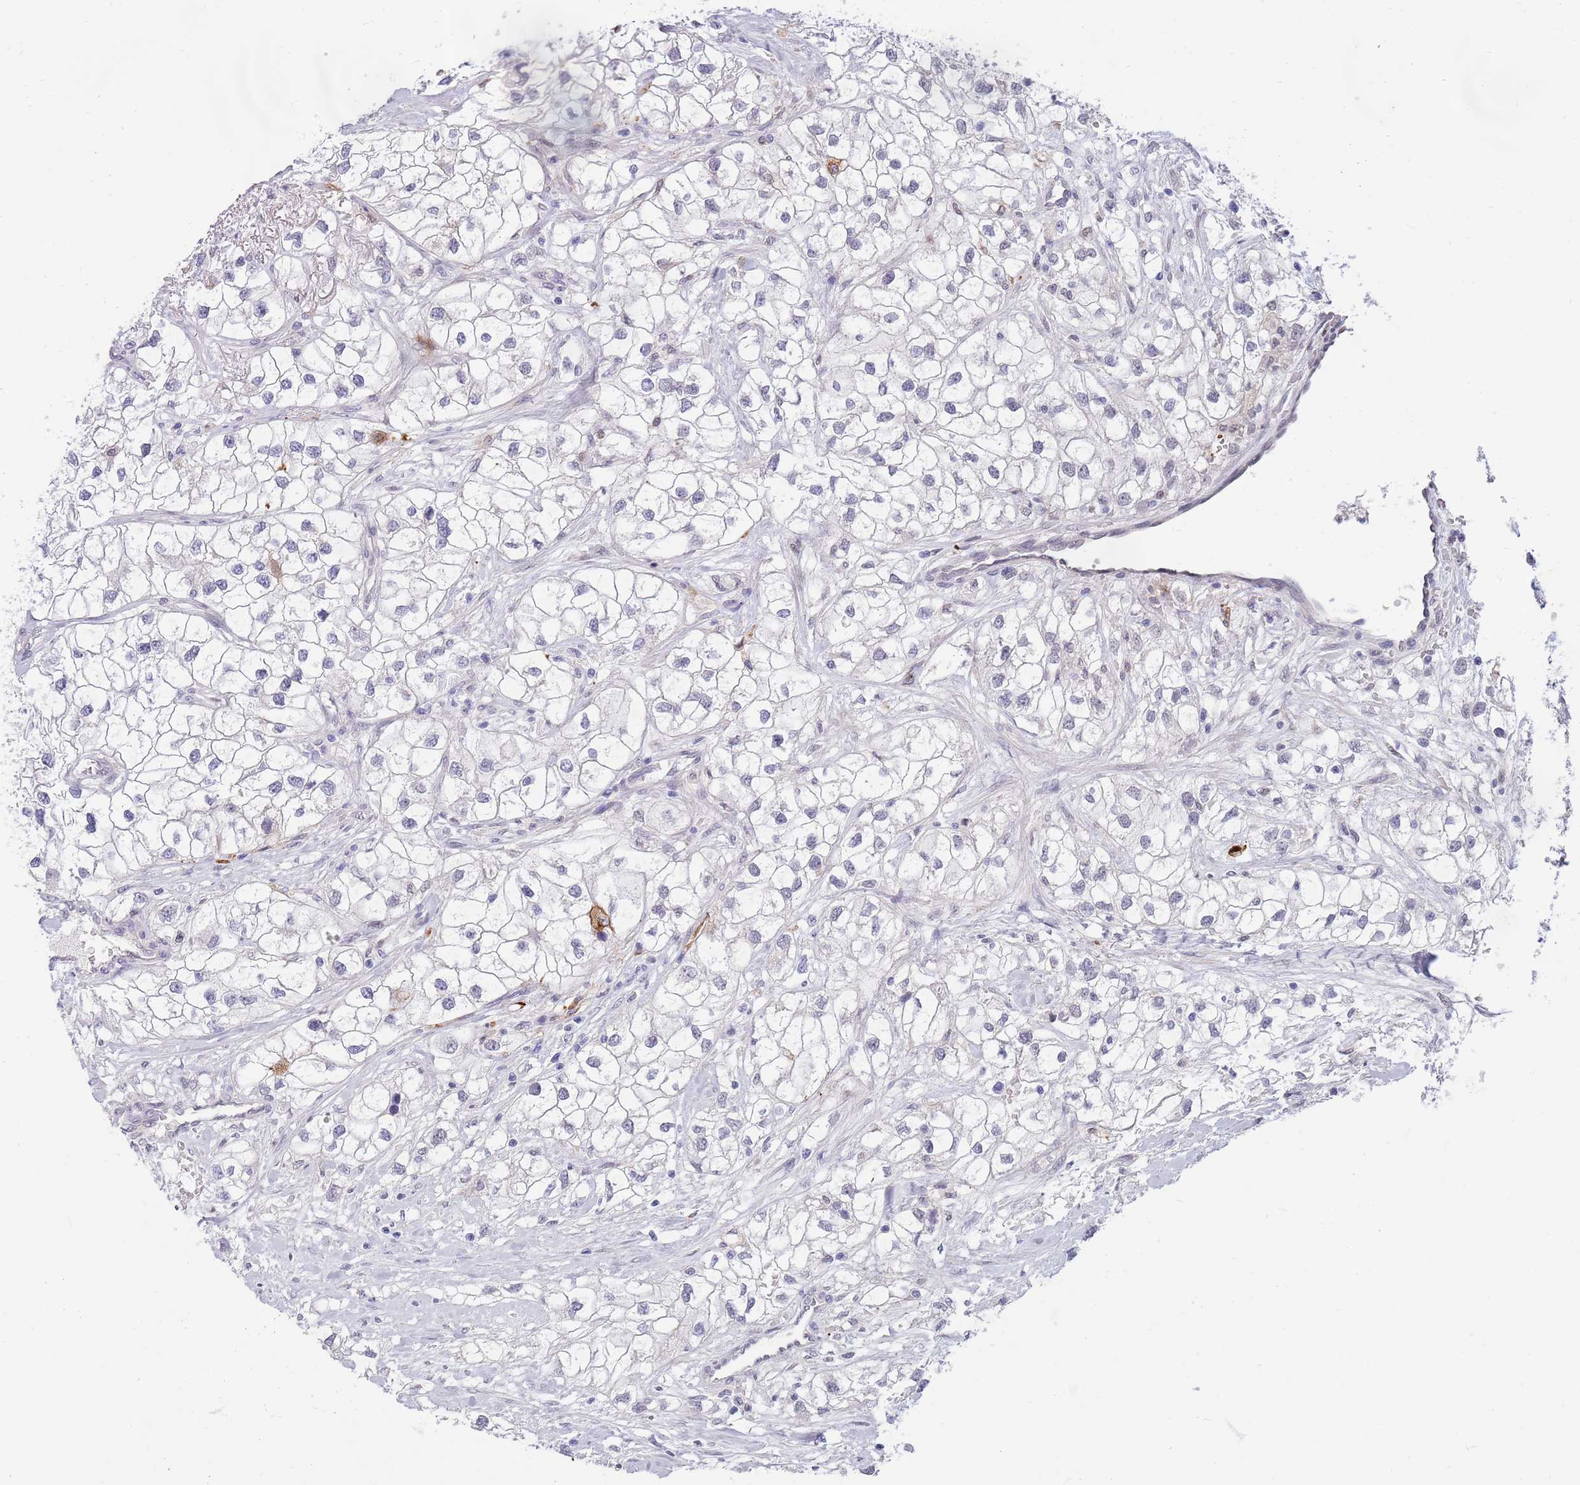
{"staining": {"intensity": "negative", "quantity": "none", "location": "none"}, "tissue": "renal cancer", "cell_type": "Tumor cells", "image_type": "cancer", "snomed": [{"axis": "morphology", "description": "Adenocarcinoma, NOS"}, {"axis": "topography", "description": "Kidney"}], "caption": "High power microscopy image of an IHC image of renal cancer (adenocarcinoma), revealing no significant positivity in tumor cells.", "gene": "NLRP6", "patient": {"sex": "male", "age": 59}}